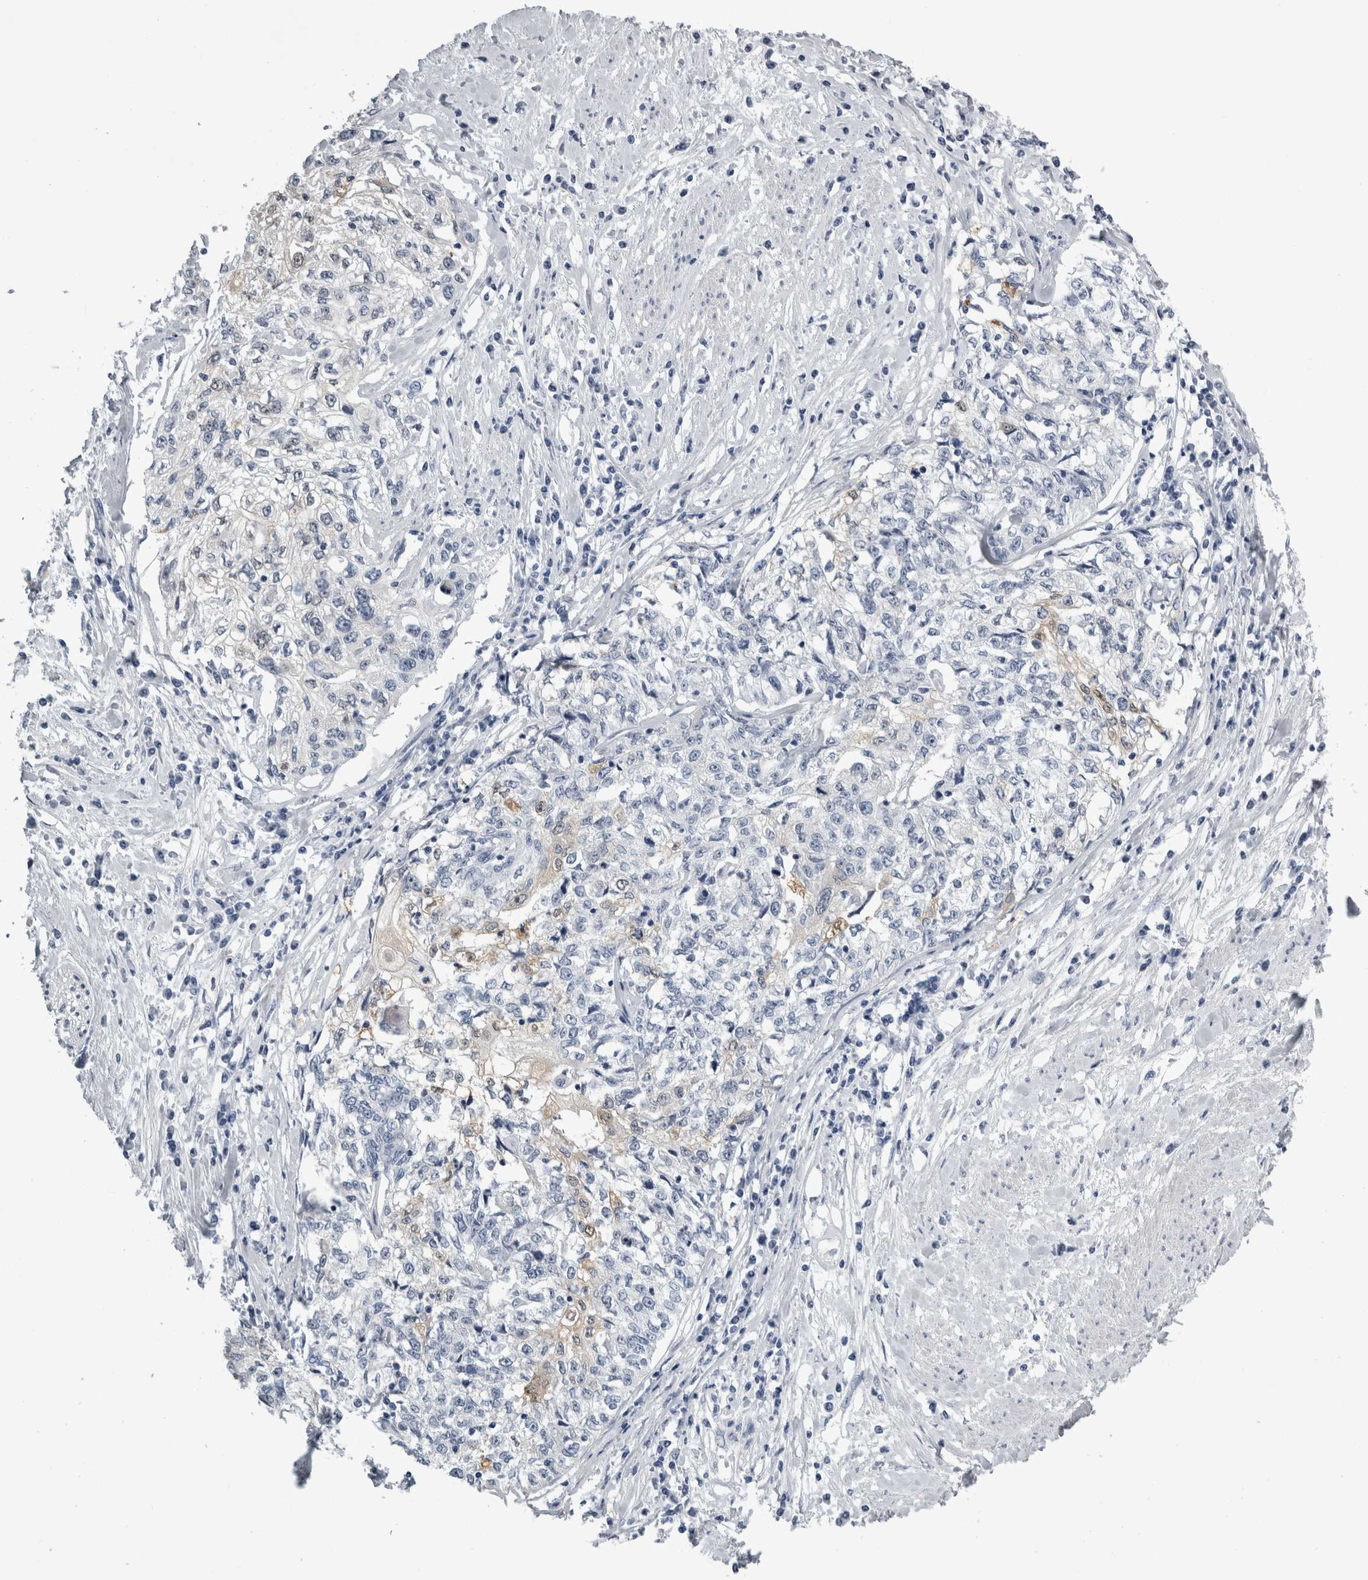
{"staining": {"intensity": "negative", "quantity": "none", "location": "none"}, "tissue": "cervical cancer", "cell_type": "Tumor cells", "image_type": "cancer", "snomed": [{"axis": "morphology", "description": "Squamous cell carcinoma, NOS"}, {"axis": "topography", "description": "Cervix"}], "caption": "This is a histopathology image of immunohistochemistry (IHC) staining of squamous cell carcinoma (cervical), which shows no expression in tumor cells.", "gene": "ALDH8A1", "patient": {"sex": "female", "age": 57}}